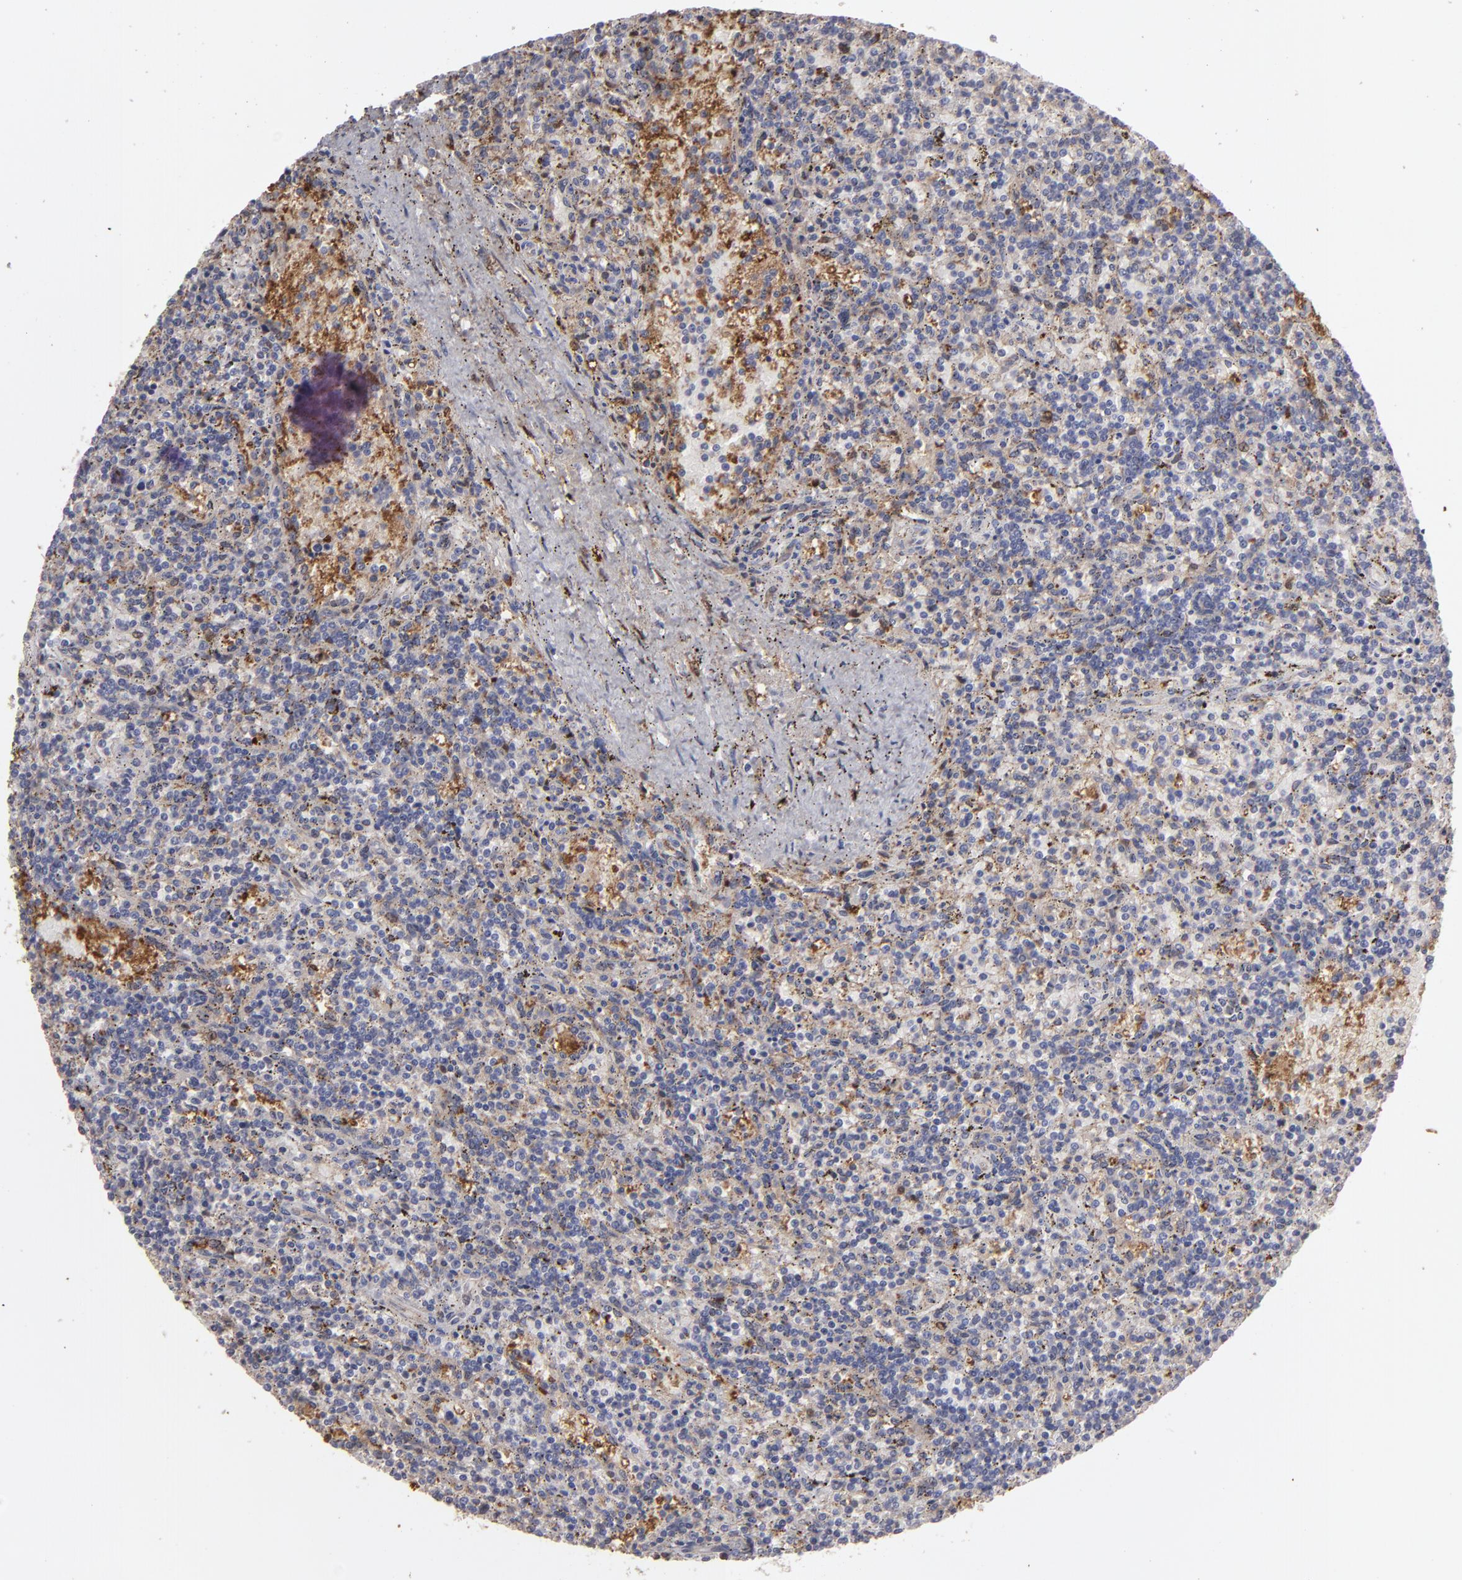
{"staining": {"intensity": "moderate", "quantity": "<25%", "location": "cytoplasmic/membranous"}, "tissue": "lymphoma", "cell_type": "Tumor cells", "image_type": "cancer", "snomed": [{"axis": "morphology", "description": "Malignant lymphoma, non-Hodgkin's type, Low grade"}, {"axis": "topography", "description": "Spleen"}], "caption": "Human low-grade malignant lymphoma, non-Hodgkin's type stained with a protein marker exhibits moderate staining in tumor cells.", "gene": "SEMA3G", "patient": {"sex": "male", "age": 73}}